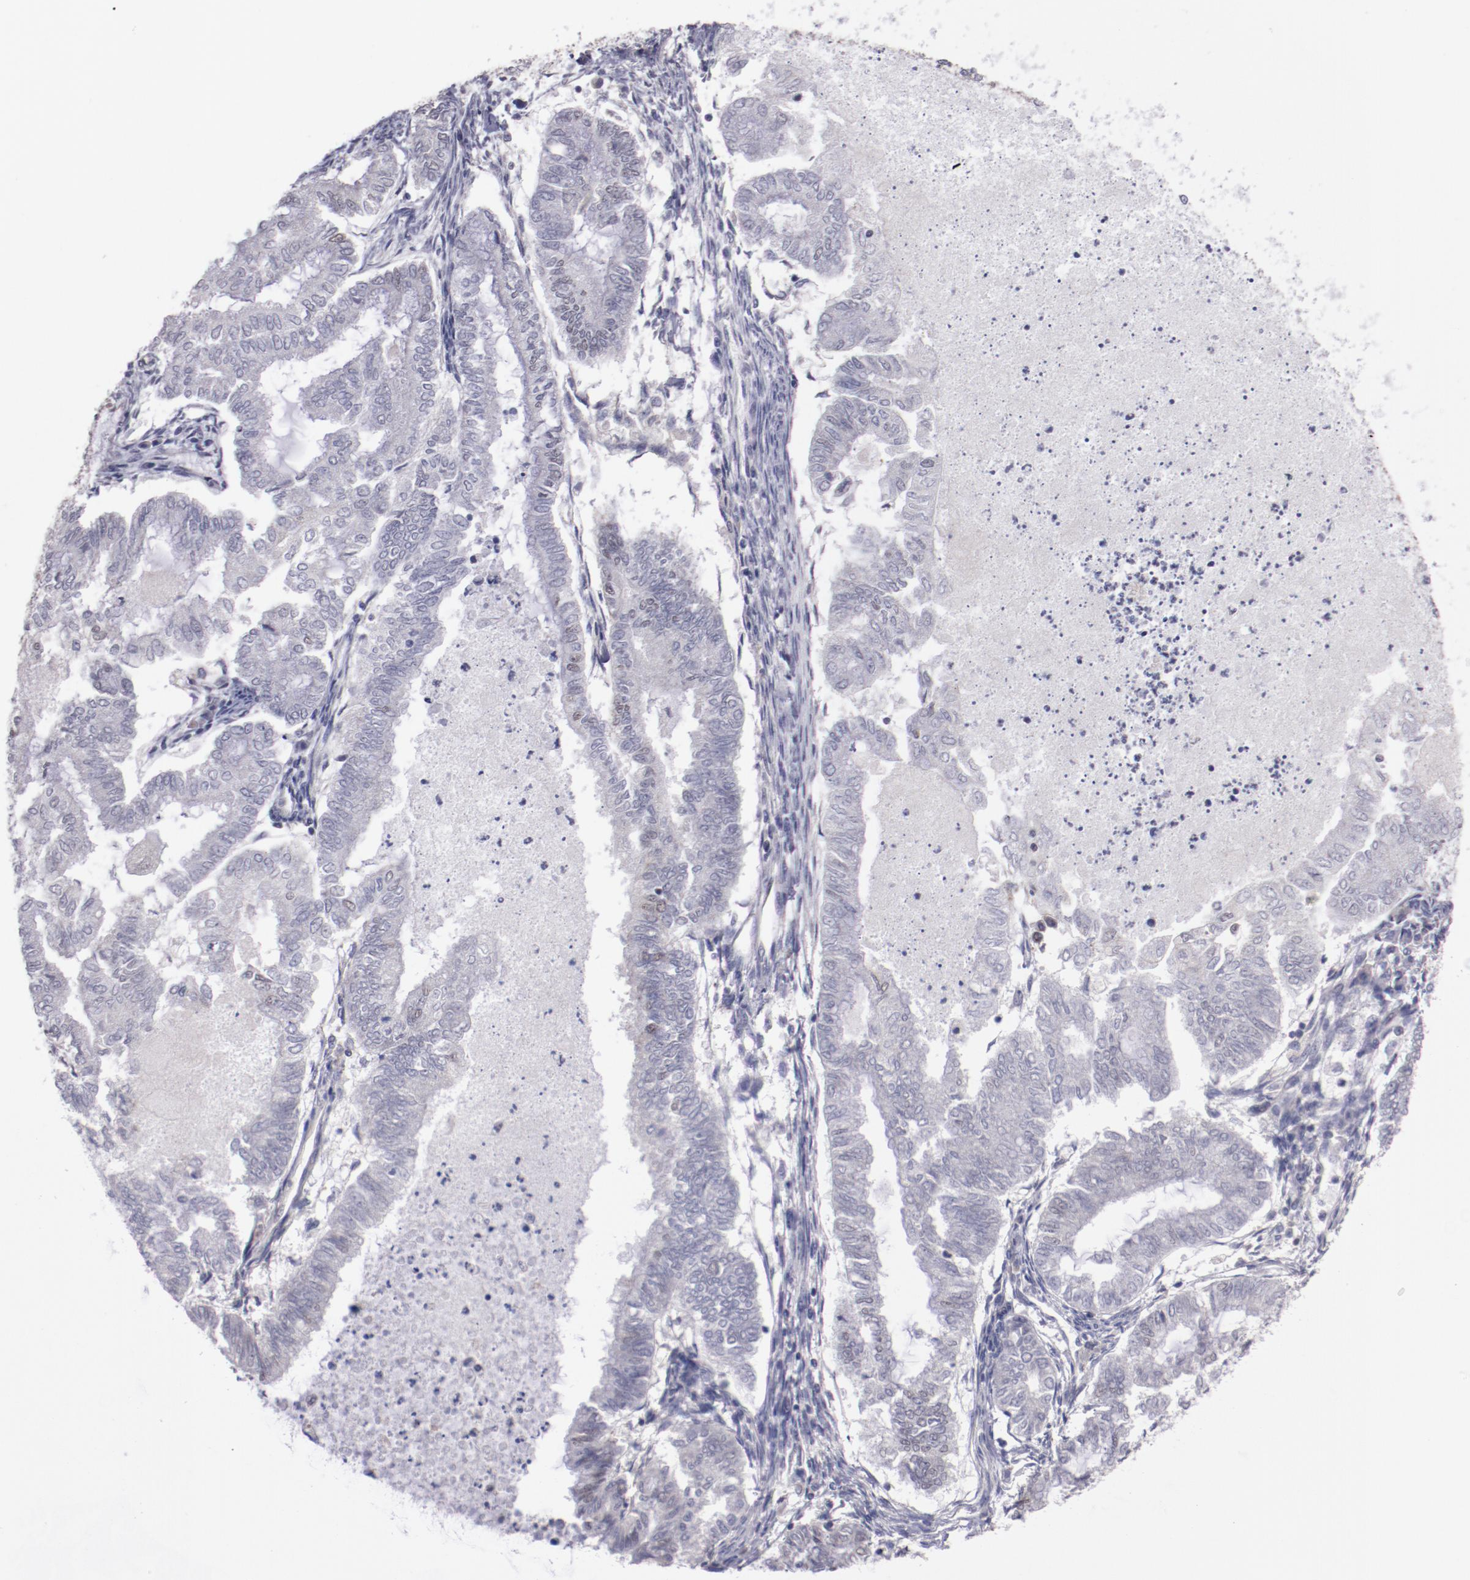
{"staining": {"intensity": "weak", "quantity": "<25%", "location": "cytoplasmic/membranous,nuclear"}, "tissue": "endometrial cancer", "cell_type": "Tumor cells", "image_type": "cancer", "snomed": [{"axis": "morphology", "description": "Adenocarcinoma, NOS"}, {"axis": "topography", "description": "Endometrium"}], "caption": "High magnification brightfield microscopy of endometrial cancer stained with DAB (brown) and counterstained with hematoxylin (blue): tumor cells show no significant staining. (DAB IHC visualized using brightfield microscopy, high magnification).", "gene": "NRXN3", "patient": {"sex": "female", "age": 79}}